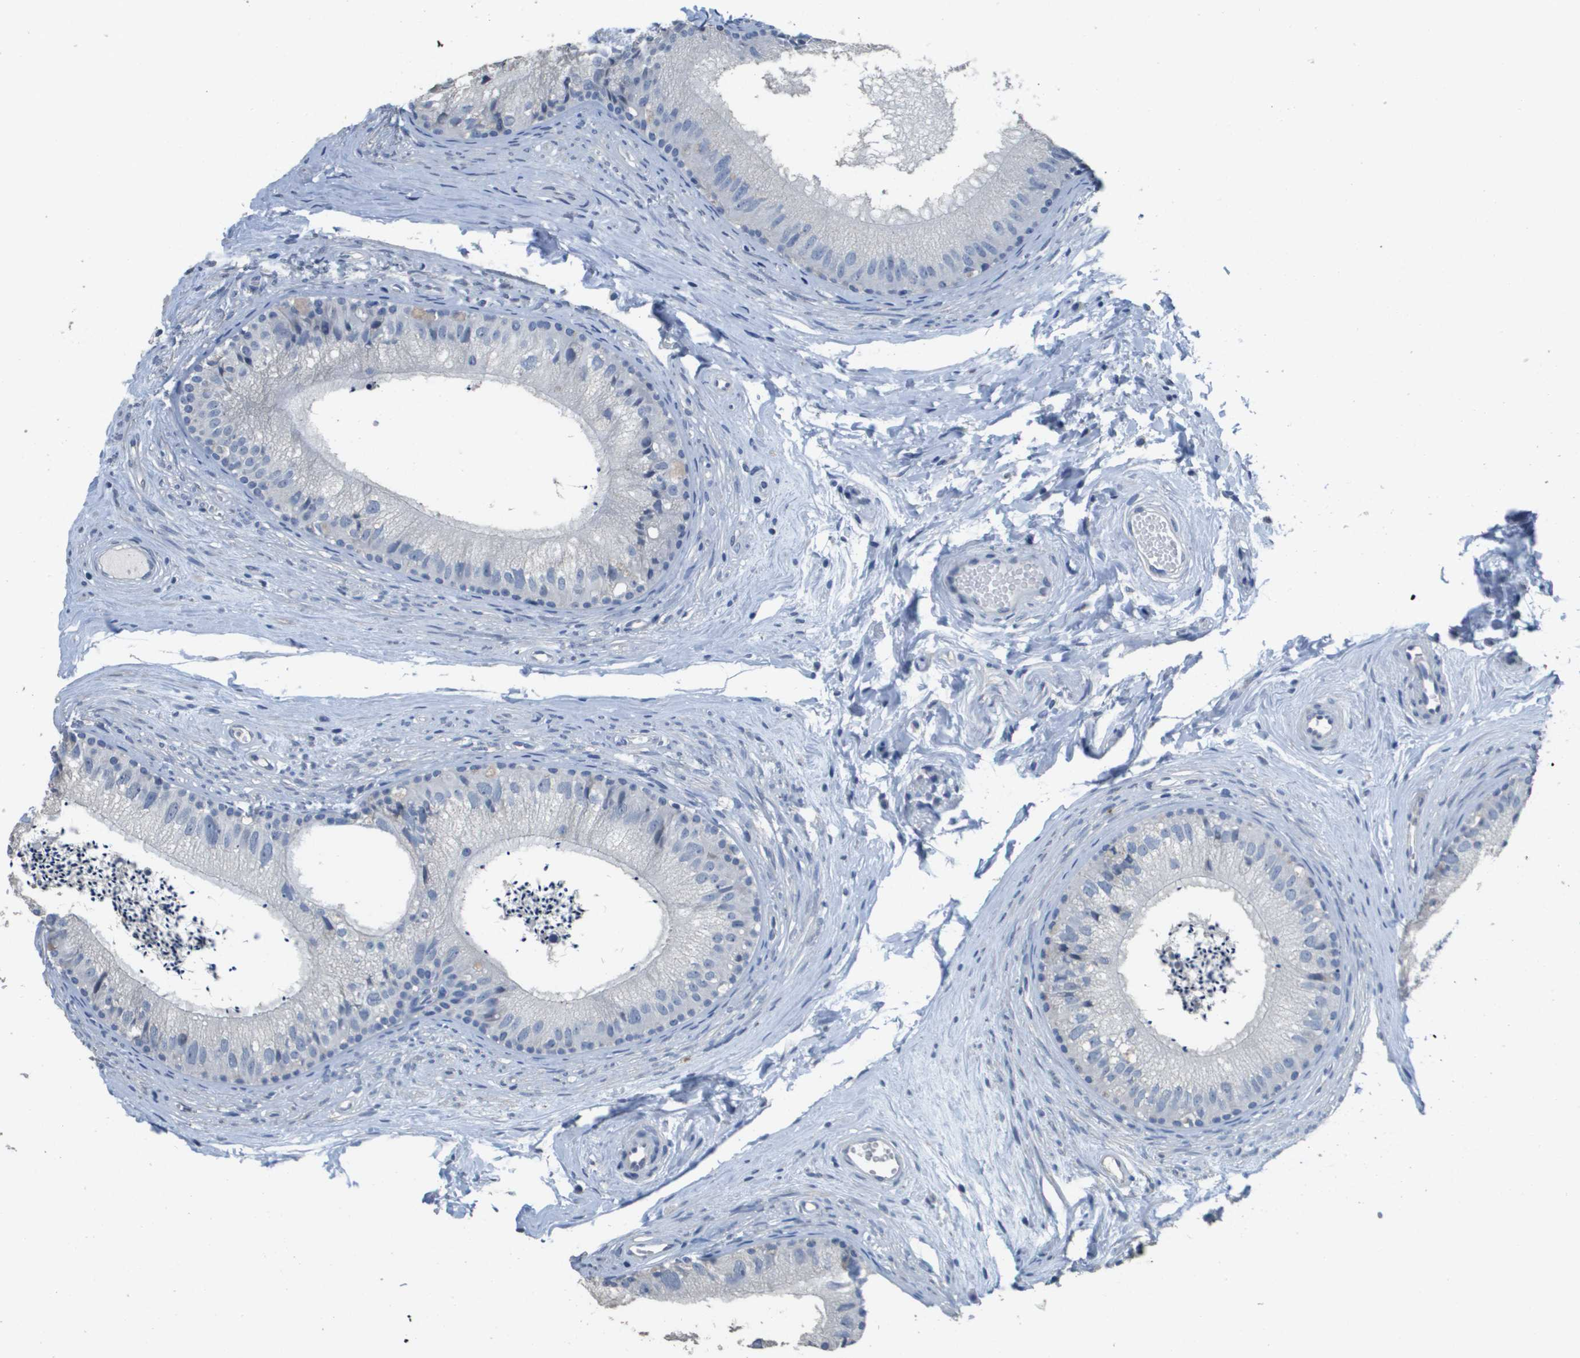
{"staining": {"intensity": "negative", "quantity": "none", "location": "none"}, "tissue": "epididymis", "cell_type": "Glandular cells", "image_type": "normal", "snomed": [{"axis": "morphology", "description": "Normal tissue, NOS"}, {"axis": "topography", "description": "Epididymis"}], "caption": "The immunohistochemistry (IHC) histopathology image has no significant expression in glandular cells of epididymis.", "gene": "MT3", "patient": {"sex": "male", "age": 56}}